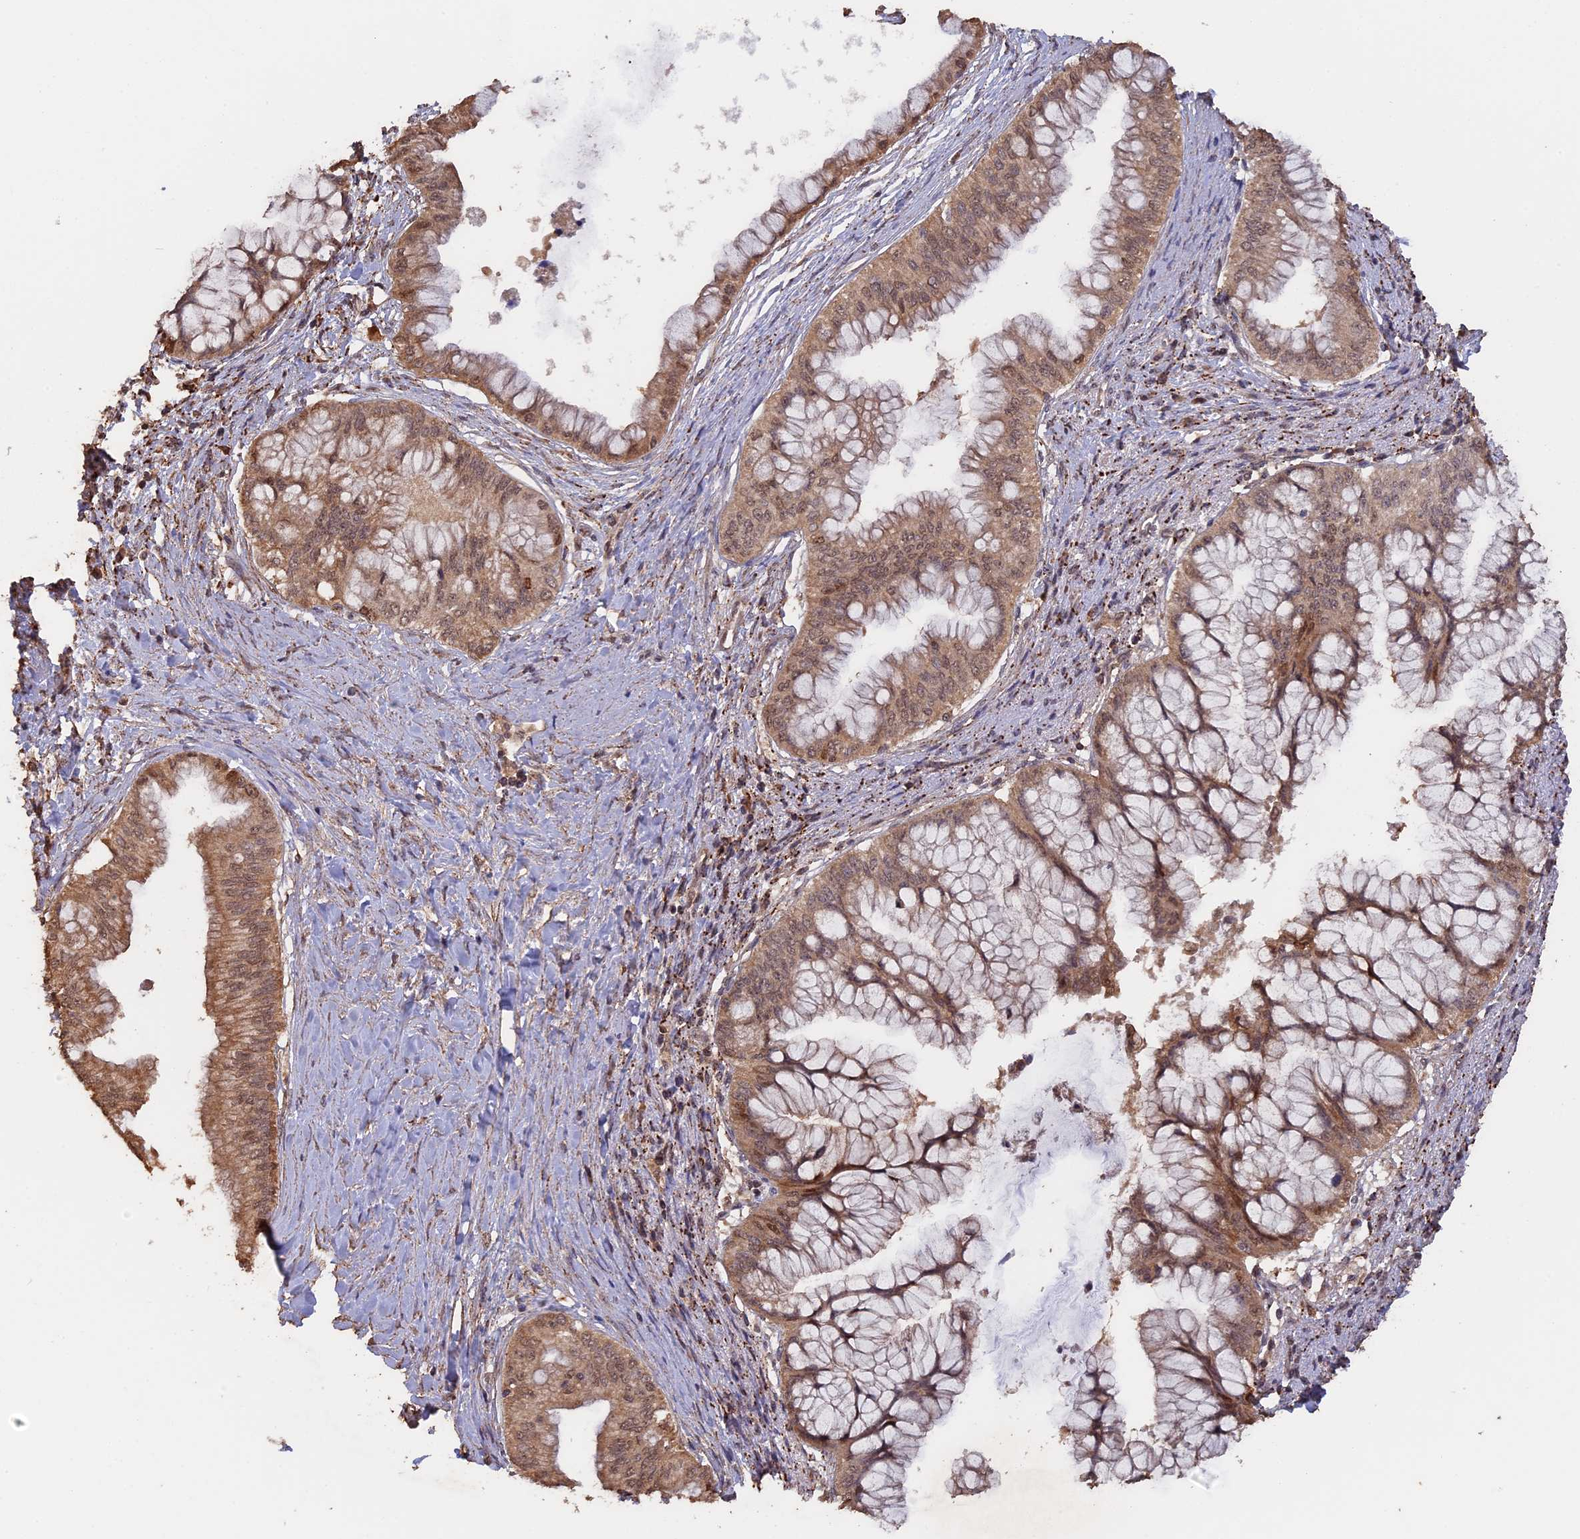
{"staining": {"intensity": "moderate", "quantity": ">75%", "location": "cytoplasmic/membranous,nuclear"}, "tissue": "pancreatic cancer", "cell_type": "Tumor cells", "image_type": "cancer", "snomed": [{"axis": "morphology", "description": "Adenocarcinoma, NOS"}, {"axis": "topography", "description": "Pancreas"}], "caption": "Pancreatic adenocarcinoma tissue displays moderate cytoplasmic/membranous and nuclear staining in about >75% of tumor cells", "gene": "FAM210B", "patient": {"sex": "male", "age": 46}}